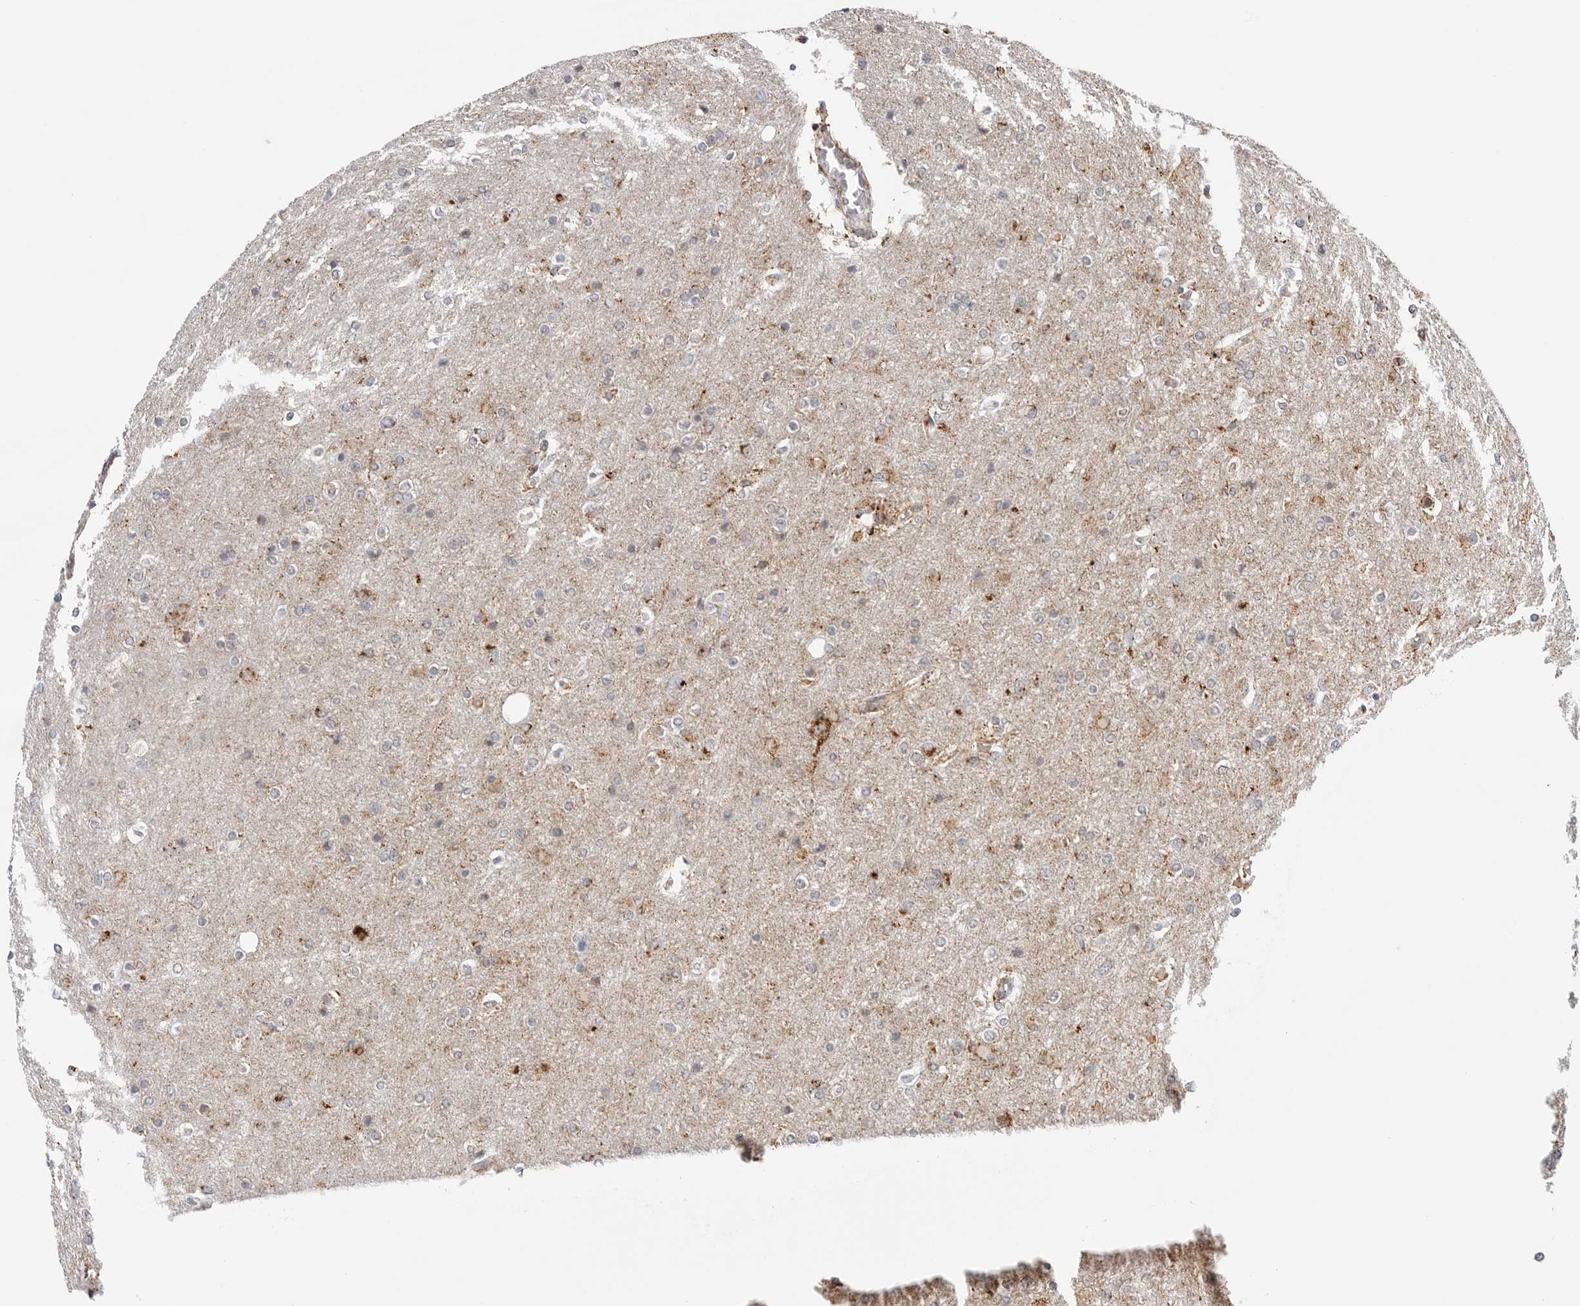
{"staining": {"intensity": "weak", "quantity": "<25%", "location": "cytoplasmic/membranous"}, "tissue": "glioma", "cell_type": "Tumor cells", "image_type": "cancer", "snomed": [{"axis": "morphology", "description": "Glioma, malignant, High grade"}, {"axis": "topography", "description": "Cerebral cortex"}], "caption": "The micrograph displays no significant positivity in tumor cells of malignant glioma (high-grade).", "gene": "ATP5IF1", "patient": {"sex": "female", "age": 36}}